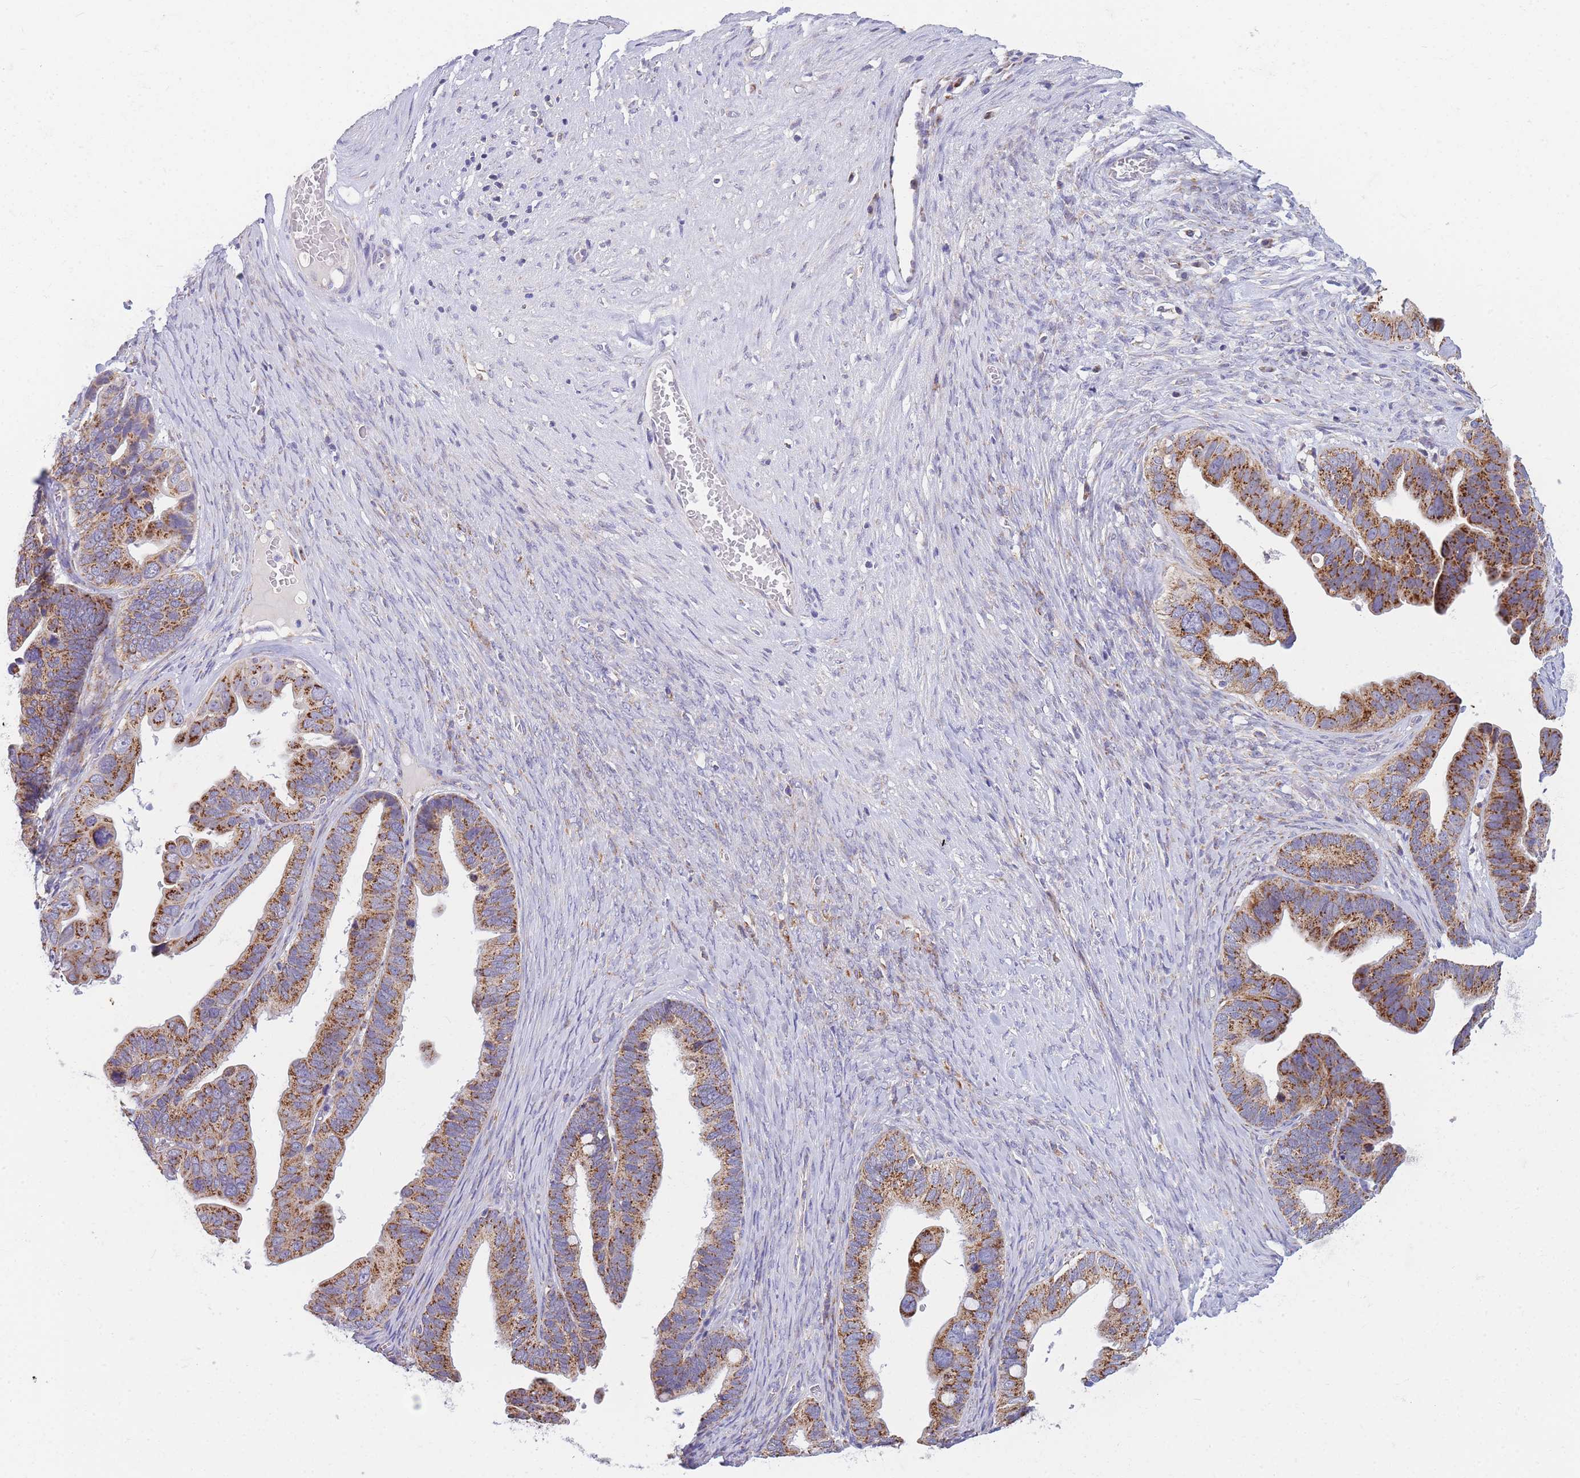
{"staining": {"intensity": "strong", "quantity": "25%-75%", "location": "cytoplasmic/membranous"}, "tissue": "ovarian cancer", "cell_type": "Tumor cells", "image_type": "cancer", "snomed": [{"axis": "morphology", "description": "Cystadenocarcinoma, serous, NOS"}, {"axis": "topography", "description": "Ovary"}], "caption": "Ovarian cancer stained for a protein exhibits strong cytoplasmic/membranous positivity in tumor cells.", "gene": "MRPS11", "patient": {"sex": "female", "age": 56}}